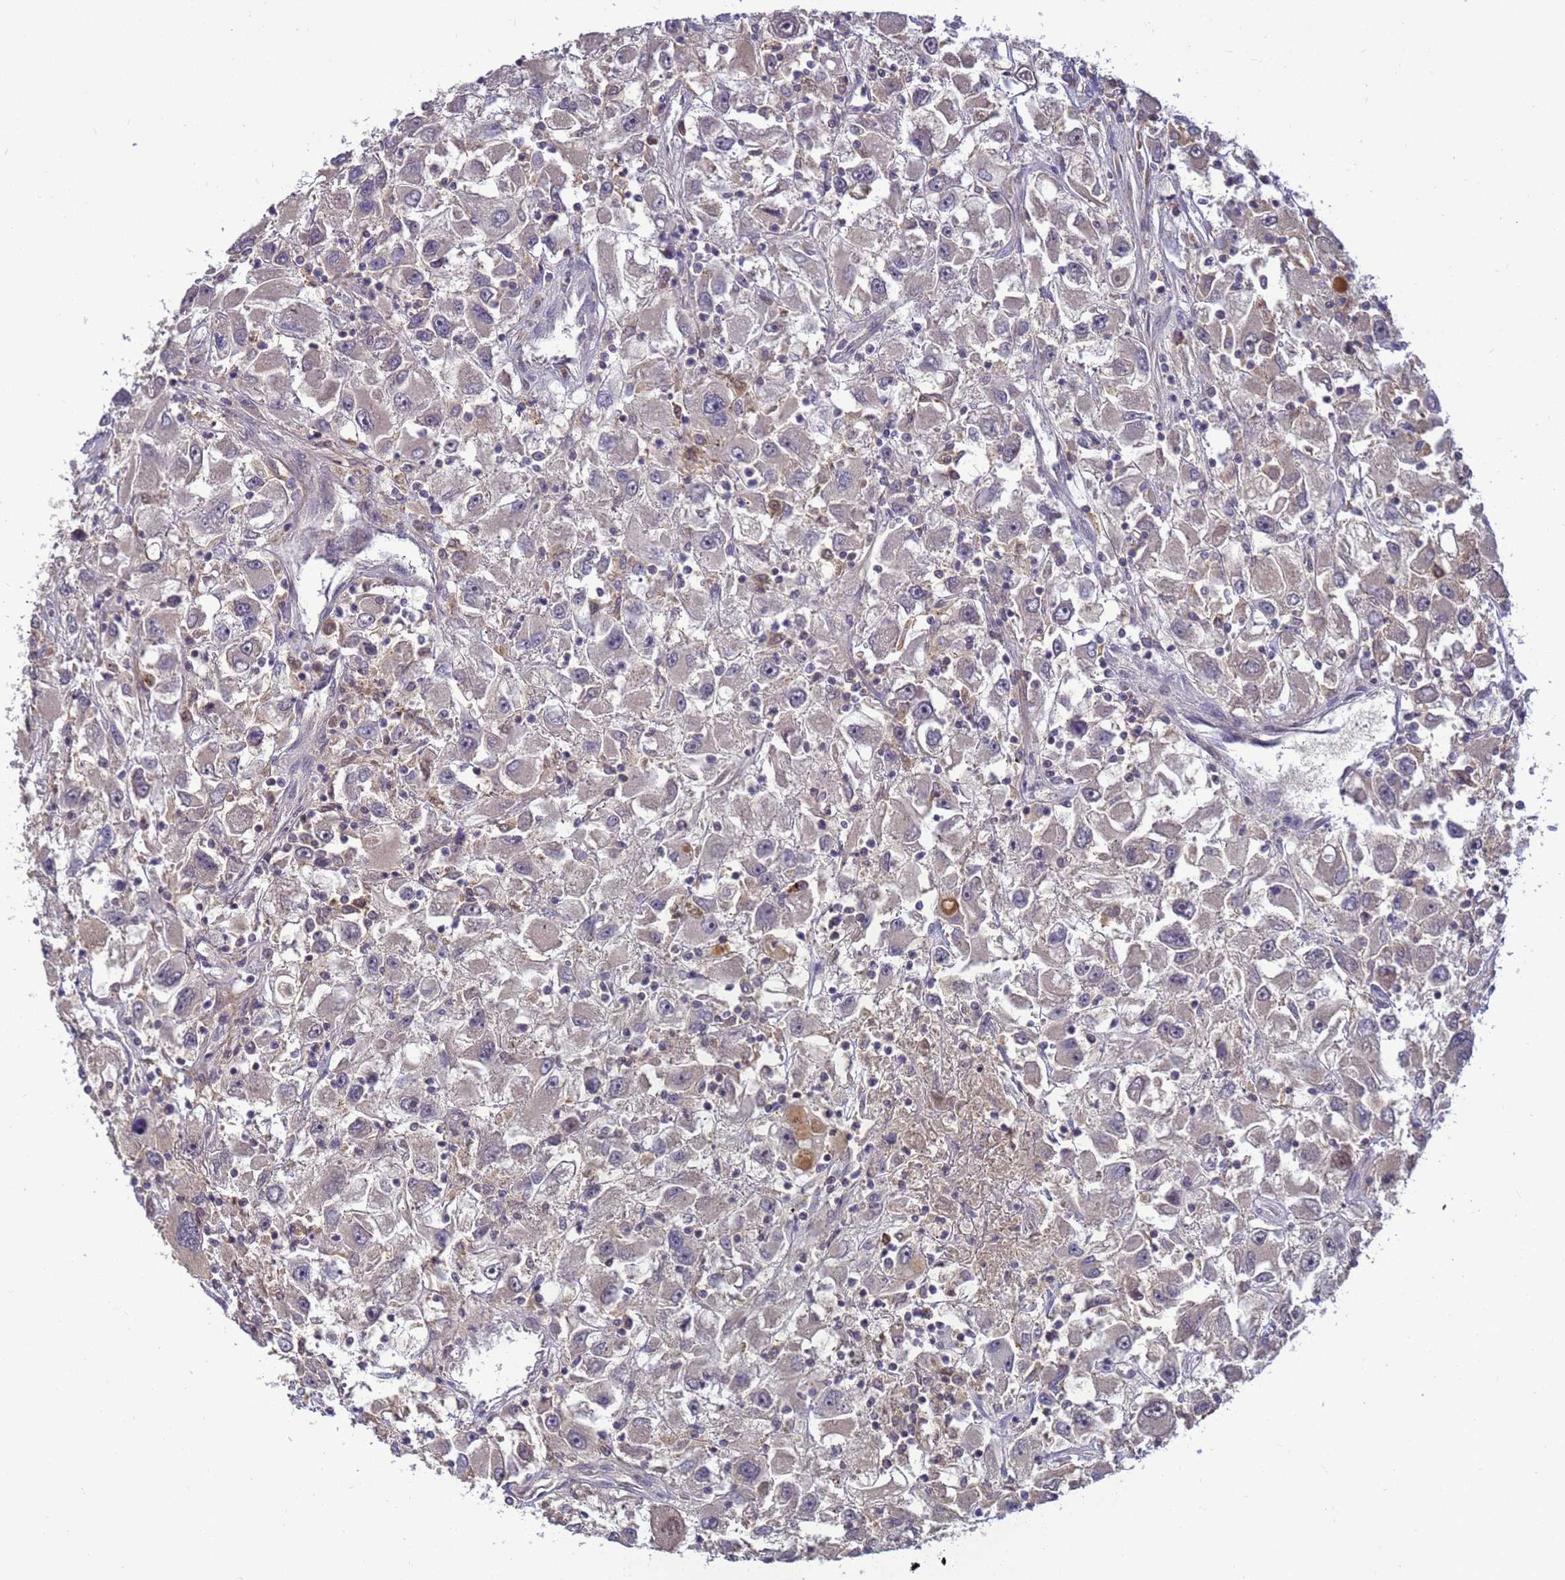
{"staining": {"intensity": "negative", "quantity": "none", "location": "none"}, "tissue": "renal cancer", "cell_type": "Tumor cells", "image_type": "cancer", "snomed": [{"axis": "morphology", "description": "Adenocarcinoma, NOS"}, {"axis": "topography", "description": "Kidney"}], "caption": "Renal adenocarcinoma stained for a protein using immunohistochemistry (IHC) displays no staining tumor cells.", "gene": "TMEM74B", "patient": {"sex": "female", "age": 52}}